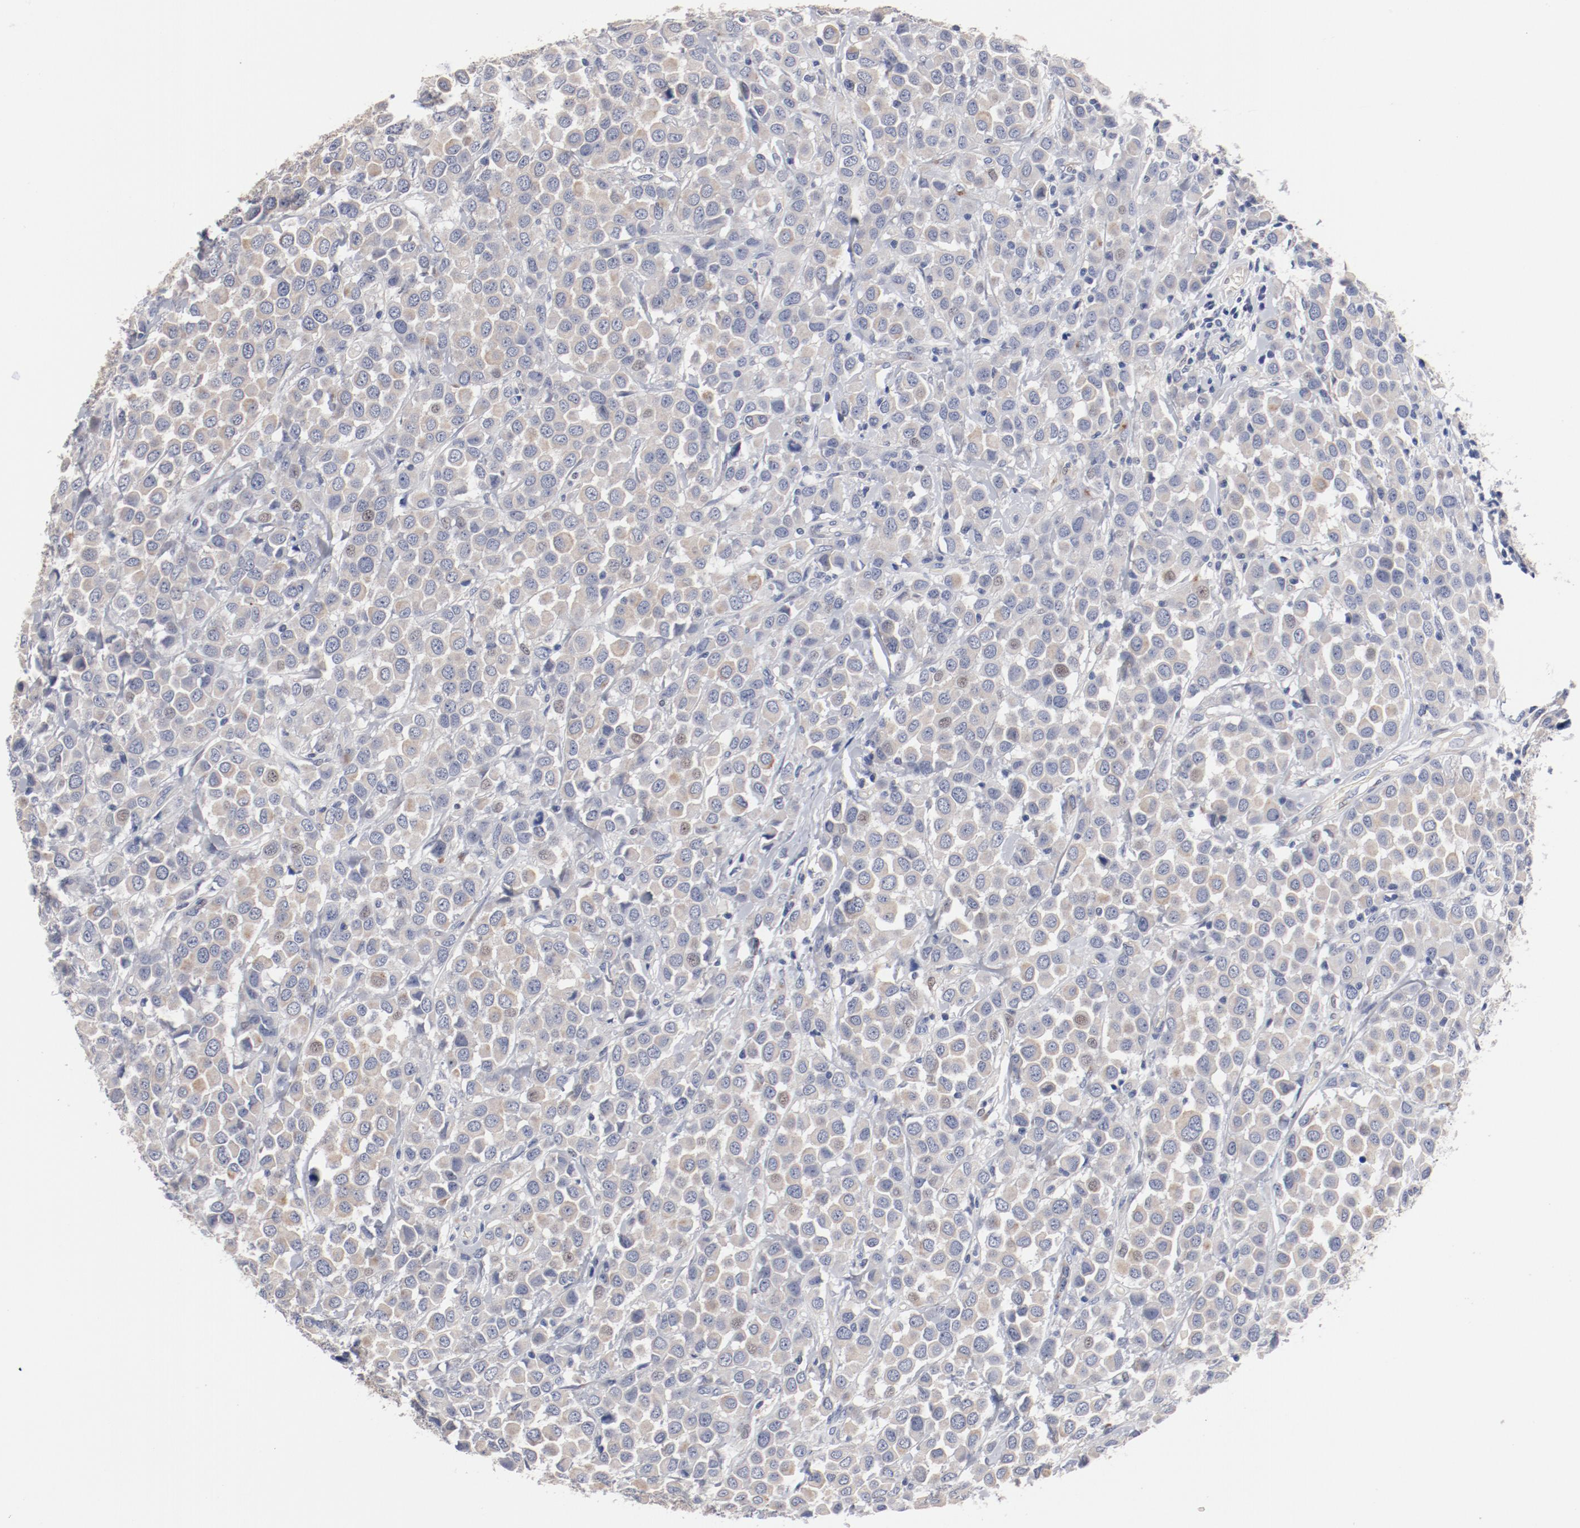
{"staining": {"intensity": "weak", "quantity": ">75%", "location": "cytoplasmic/membranous"}, "tissue": "breast cancer", "cell_type": "Tumor cells", "image_type": "cancer", "snomed": [{"axis": "morphology", "description": "Duct carcinoma"}, {"axis": "topography", "description": "Breast"}], "caption": "Breast cancer (intraductal carcinoma) was stained to show a protein in brown. There is low levels of weak cytoplasmic/membranous positivity in about >75% of tumor cells.", "gene": "GPR143", "patient": {"sex": "female", "age": 61}}